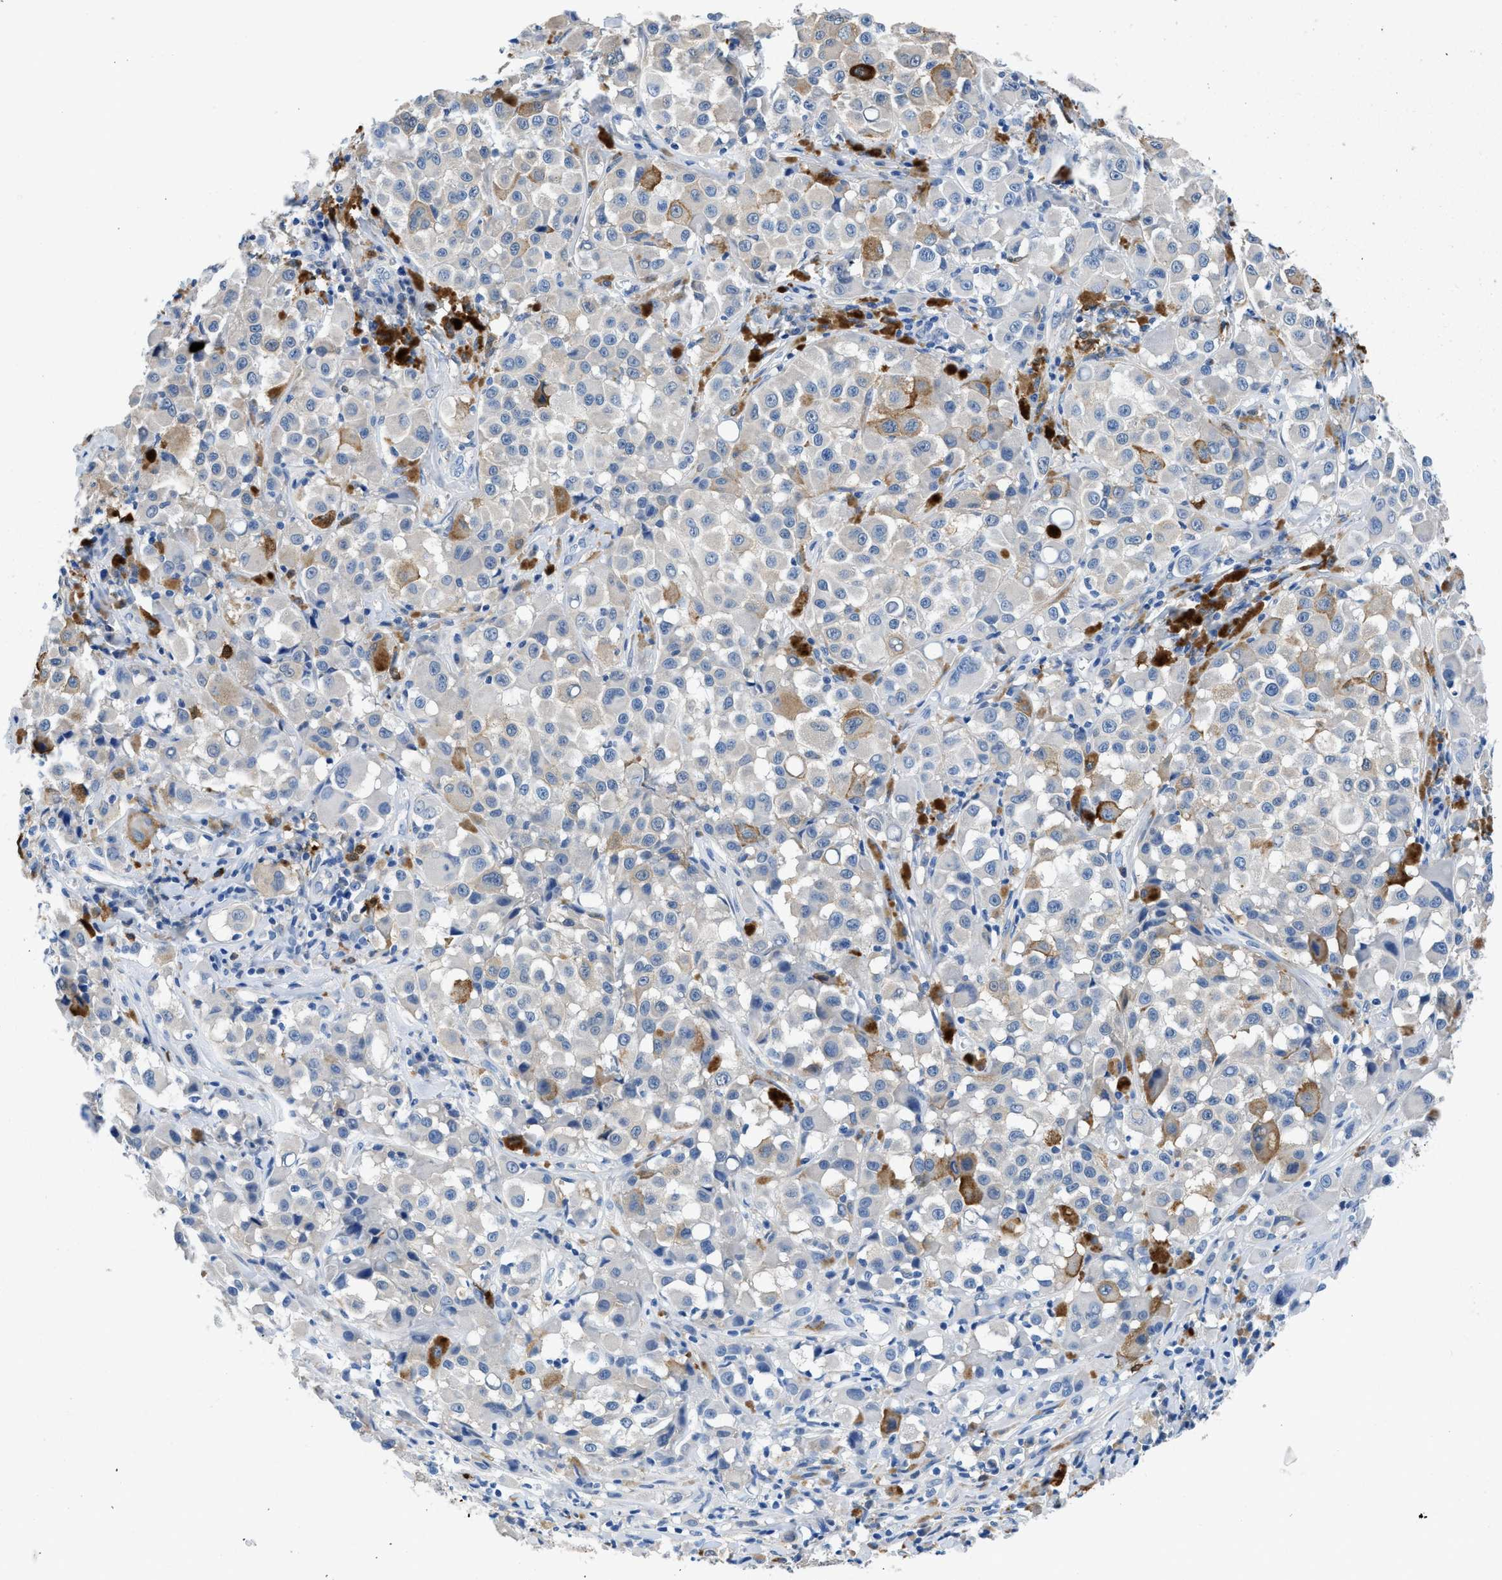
{"staining": {"intensity": "negative", "quantity": "none", "location": "none"}, "tissue": "melanoma", "cell_type": "Tumor cells", "image_type": "cancer", "snomed": [{"axis": "morphology", "description": "Malignant melanoma, NOS"}, {"axis": "topography", "description": "Skin"}], "caption": "There is no significant staining in tumor cells of malignant melanoma.", "gene": "FADS6", "patient": {"sex": "male", "age": 84}}